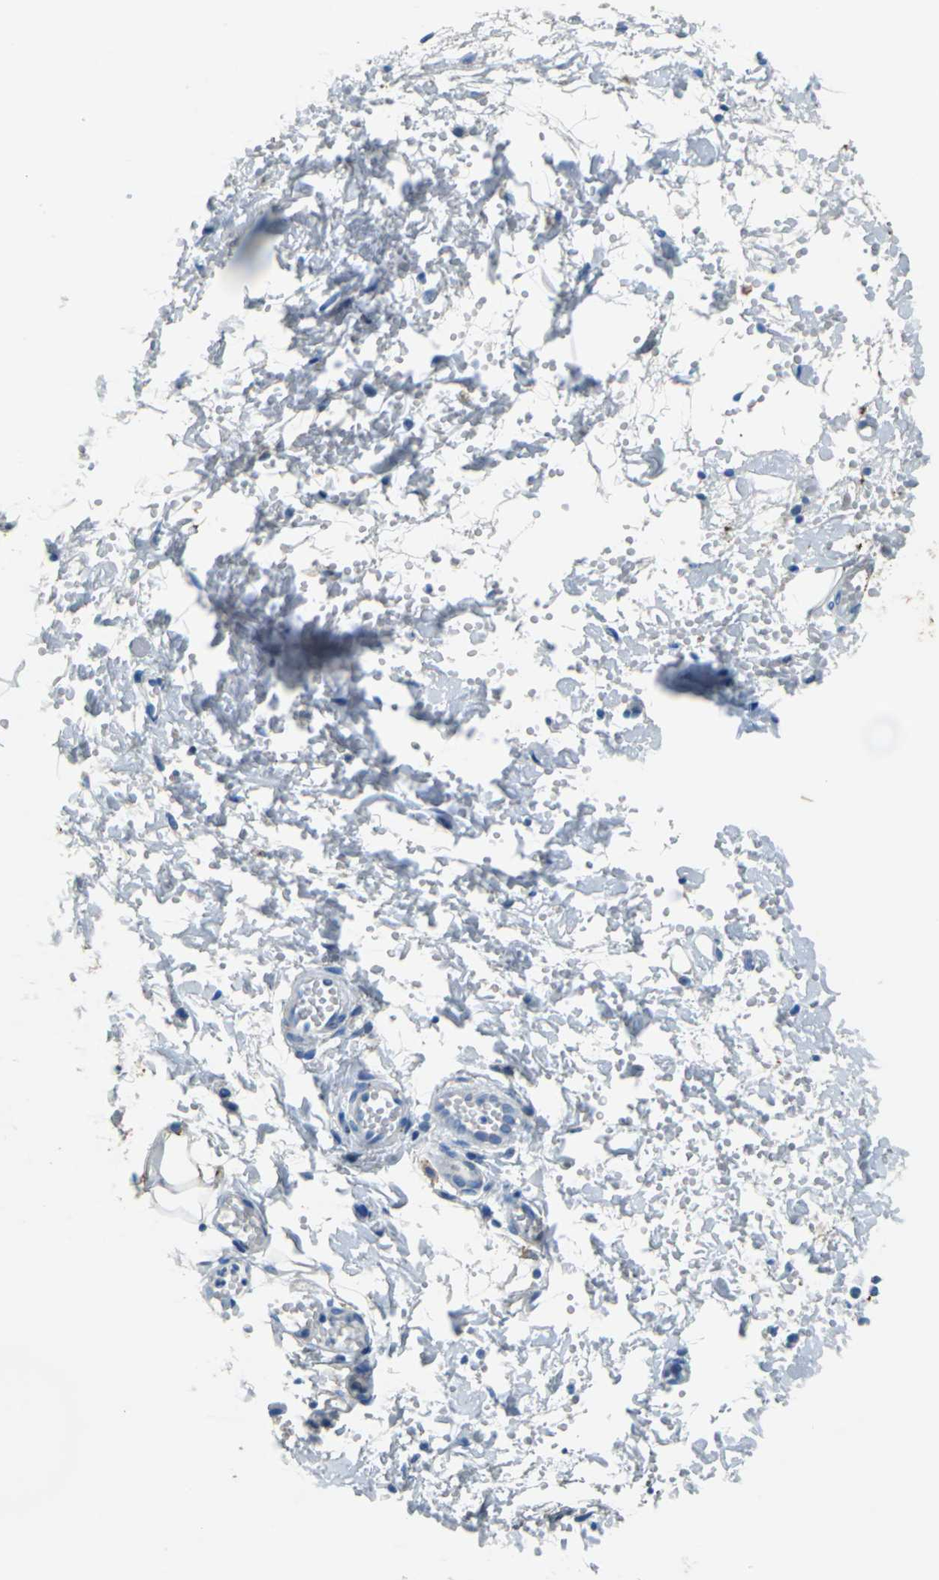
{"staining": {"intensity": "negative", "quantity": "none", "location": "none"}, "tissue": "salivary gland", "cell_type": "Glandular cells", "image_type": "normal", "snomed": [{"axis": "morphology", "description": "Normal tissue, NOS"}, {"axis": "topography", "description": "Skeletal muscle"}, {"axis": "topography", "description": "Oral tissue"}, {"axis": "topography", "description": "Salivary gland"}, {"axis": "topography", "description": "Peripheral nerve tissue"}], "caption": "Immunohistochemistry of normal salivary gland exhibits no positivity in glandular cells.", "gene": "TEX264", "patient": {"sex": "male", "age": 54}}